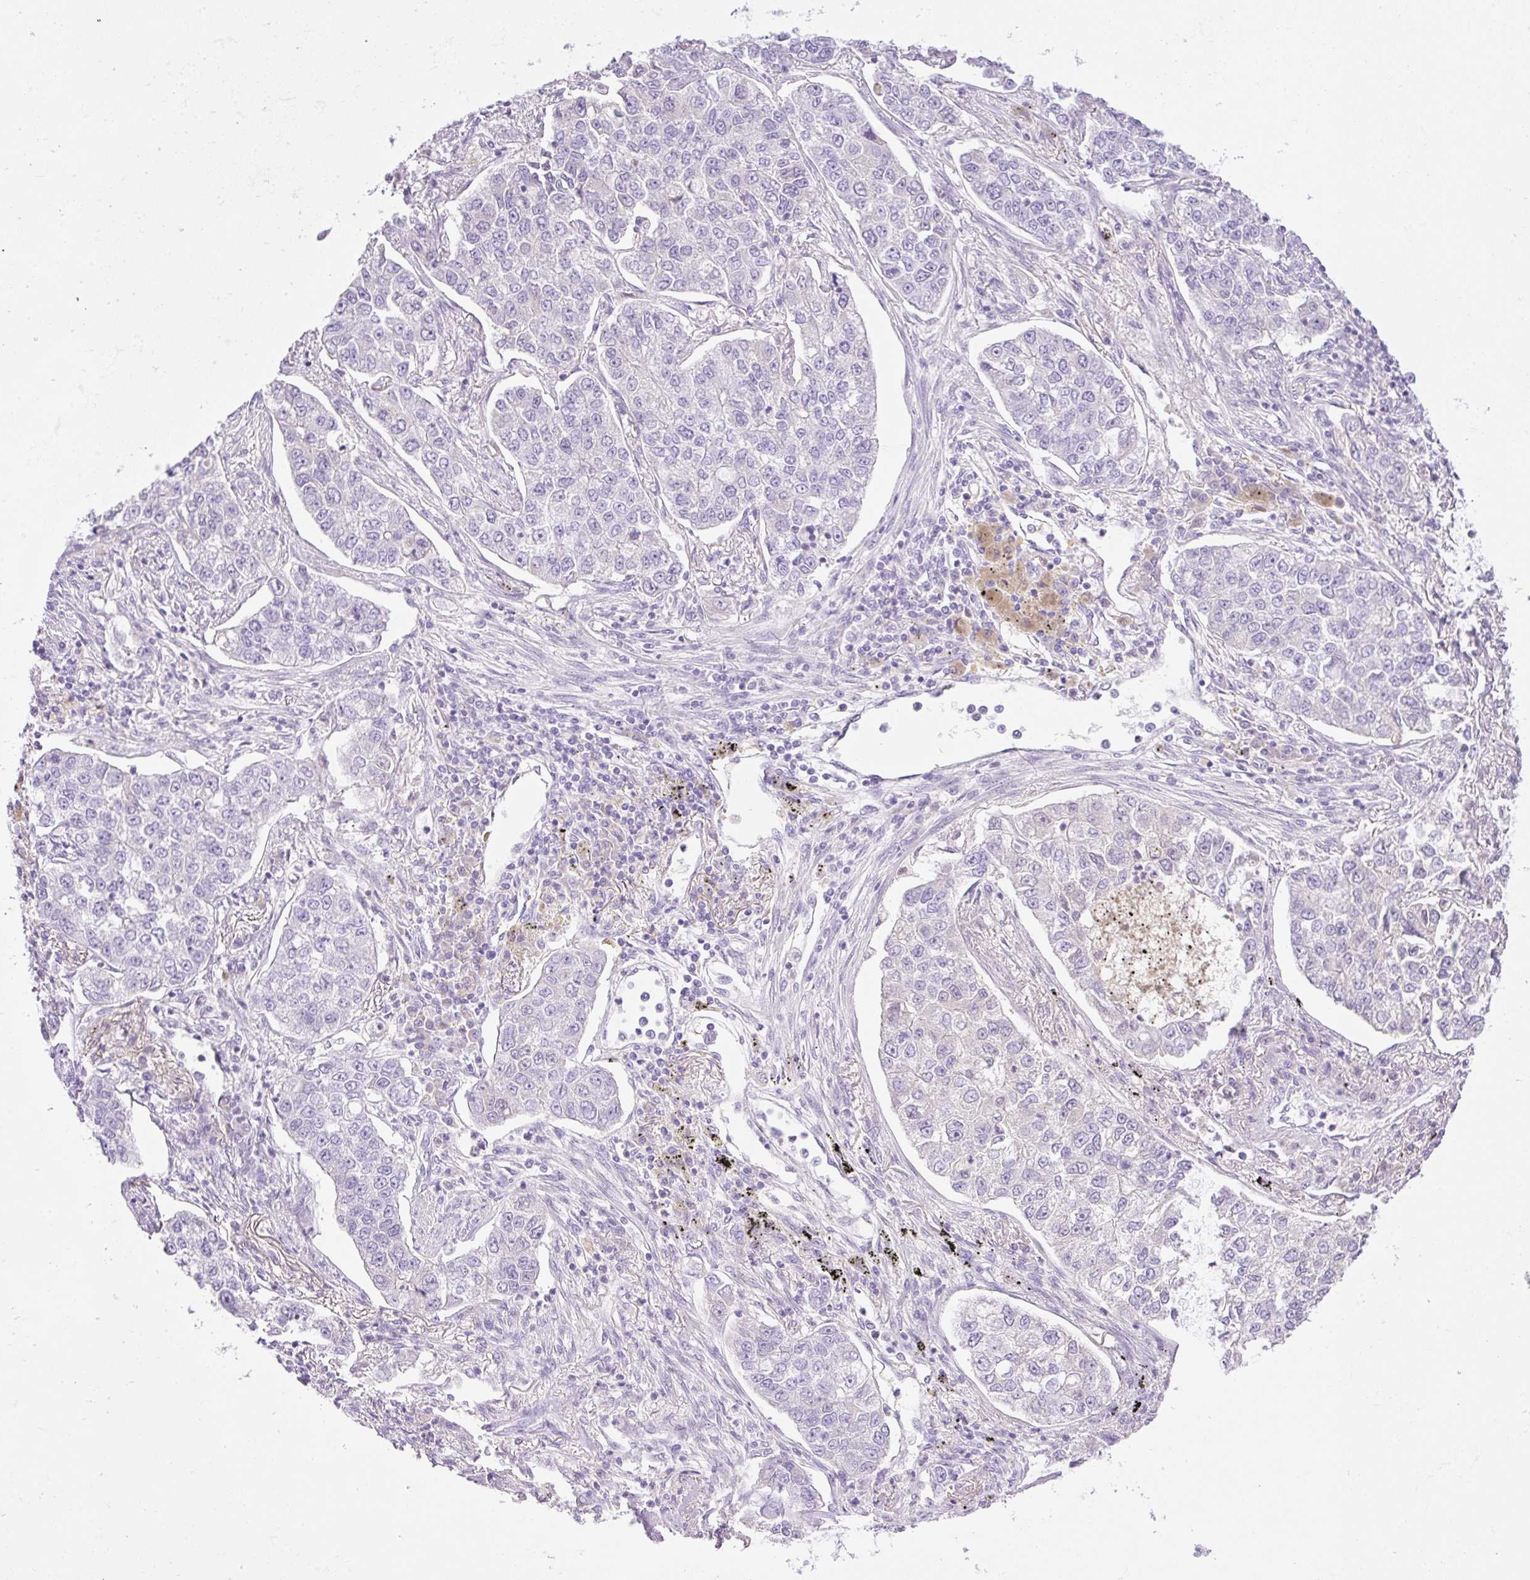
{"staining": {"intensity": "negative", "quantity": "none", "location": "none"}, "tissue": "lung cancer", "cell_type": "Tumor cells", "image_type": "cancer", "snomed": [{"axis": "morphology", "description": "Adenocarcinoma, NOS"}, {"axis": "topography", "description": "Lung"}], "caption": "Micrograph shows no significant protein staining in tumor cells of lung cancer (adenocarcinoma). (DAB immunohistochemistry, high magnification).", "gene": "PALM3", "patient": {"sex": "male", "age": 49}}